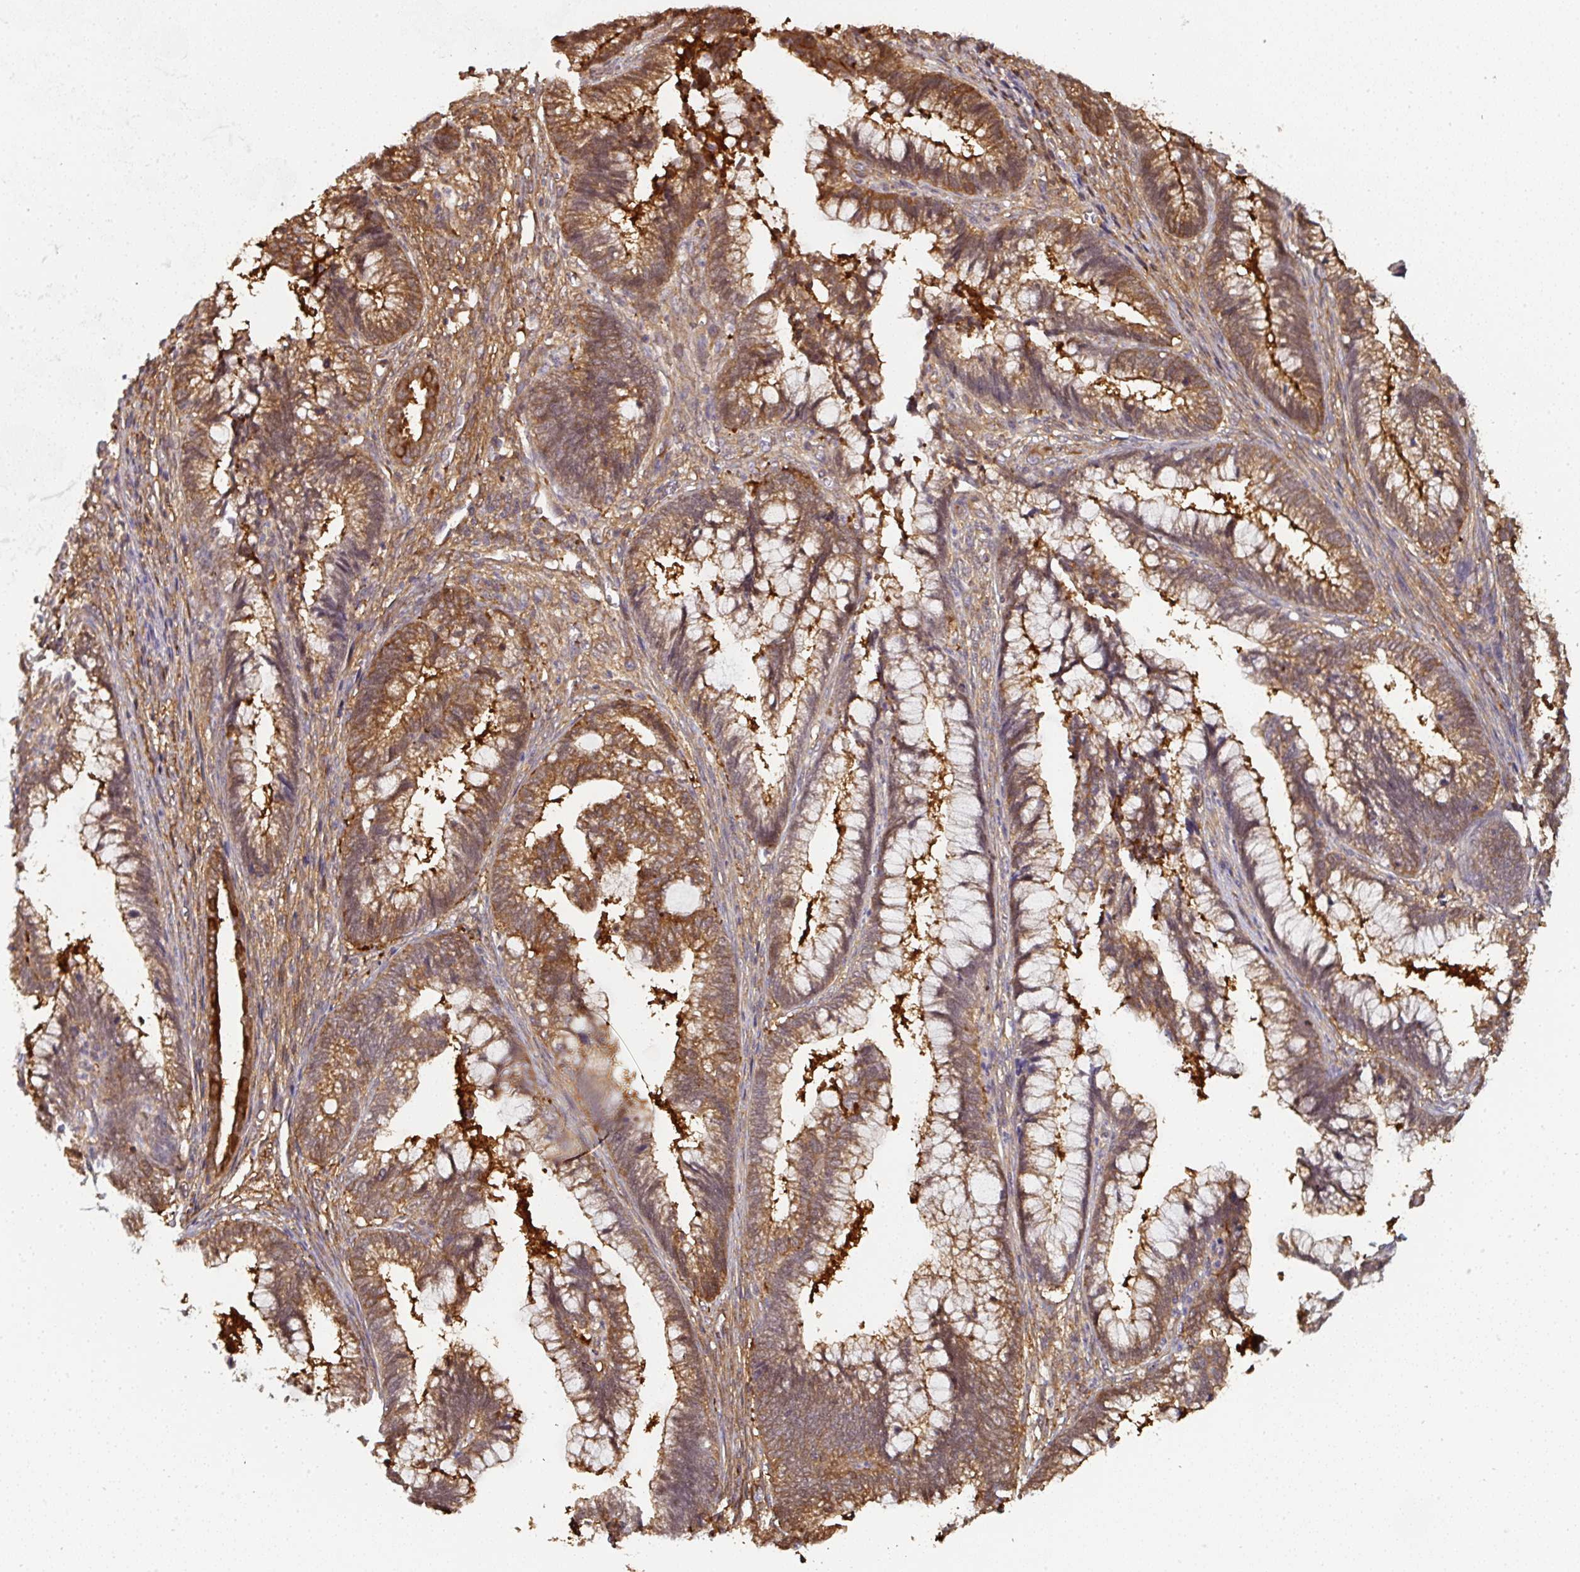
{"staining": {"intensity": "moderate", "quantity": ">75%", "location": "cytoplasmic/membranous"}, "tissue": "cervical cancer", "cell_type": "Tumor cells", "image_type": "cancer", "snomed": [{"axis": "morphology", "description": "Adenocarcinoma, NOS"}, {"axis": "topography", "description": "Cervix"}], "caption": "Human cervical cancer (adenocarcinoma) stained for a protein (brown) demonstrates moderate cytoplasmic/membranous positive staining in about >75% of tumor cells.", "gene": "ST13", "patient": {"sex": "female", "age": 44}}